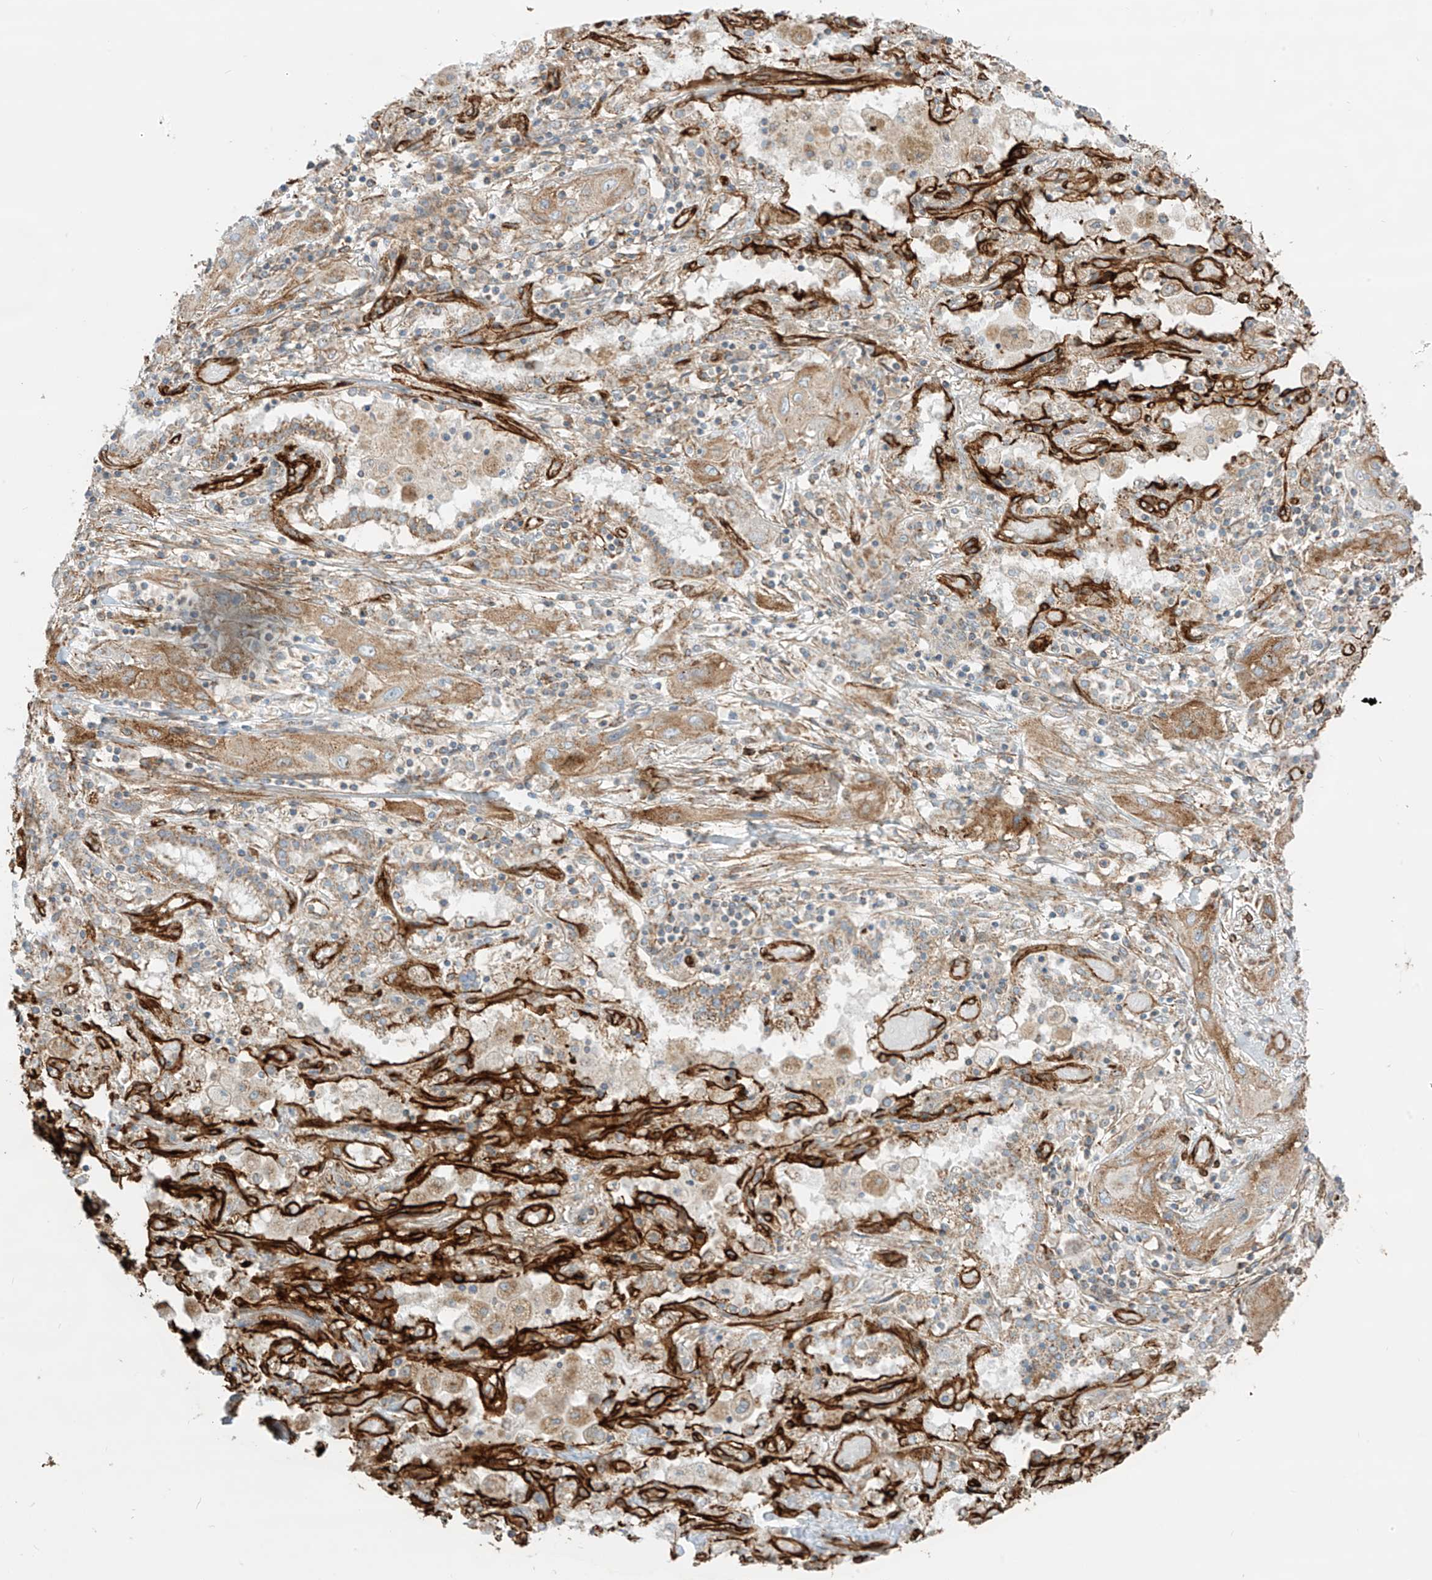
{"staining": {"intensity": "moderate", "quantity": ">75%", "location": "cytoplasmic/membranous"}, "tissue": "lung cancer", "cell_type": "Tumor cells", "image_type": "cancer", "snomed": [{"axis": "morphology", "description": "Squamous cell carcinoma, NOS"}, {"axis": "topography", "description": "Lung"}], "caption": "Human lung cancer stained for a protein (brown) demonstrates moderate cytoplasmic/membranous positive staining in about >75% of tumor cells.", "gene": "ABCB7", "patient": {"sex": "female", "age": 47}}